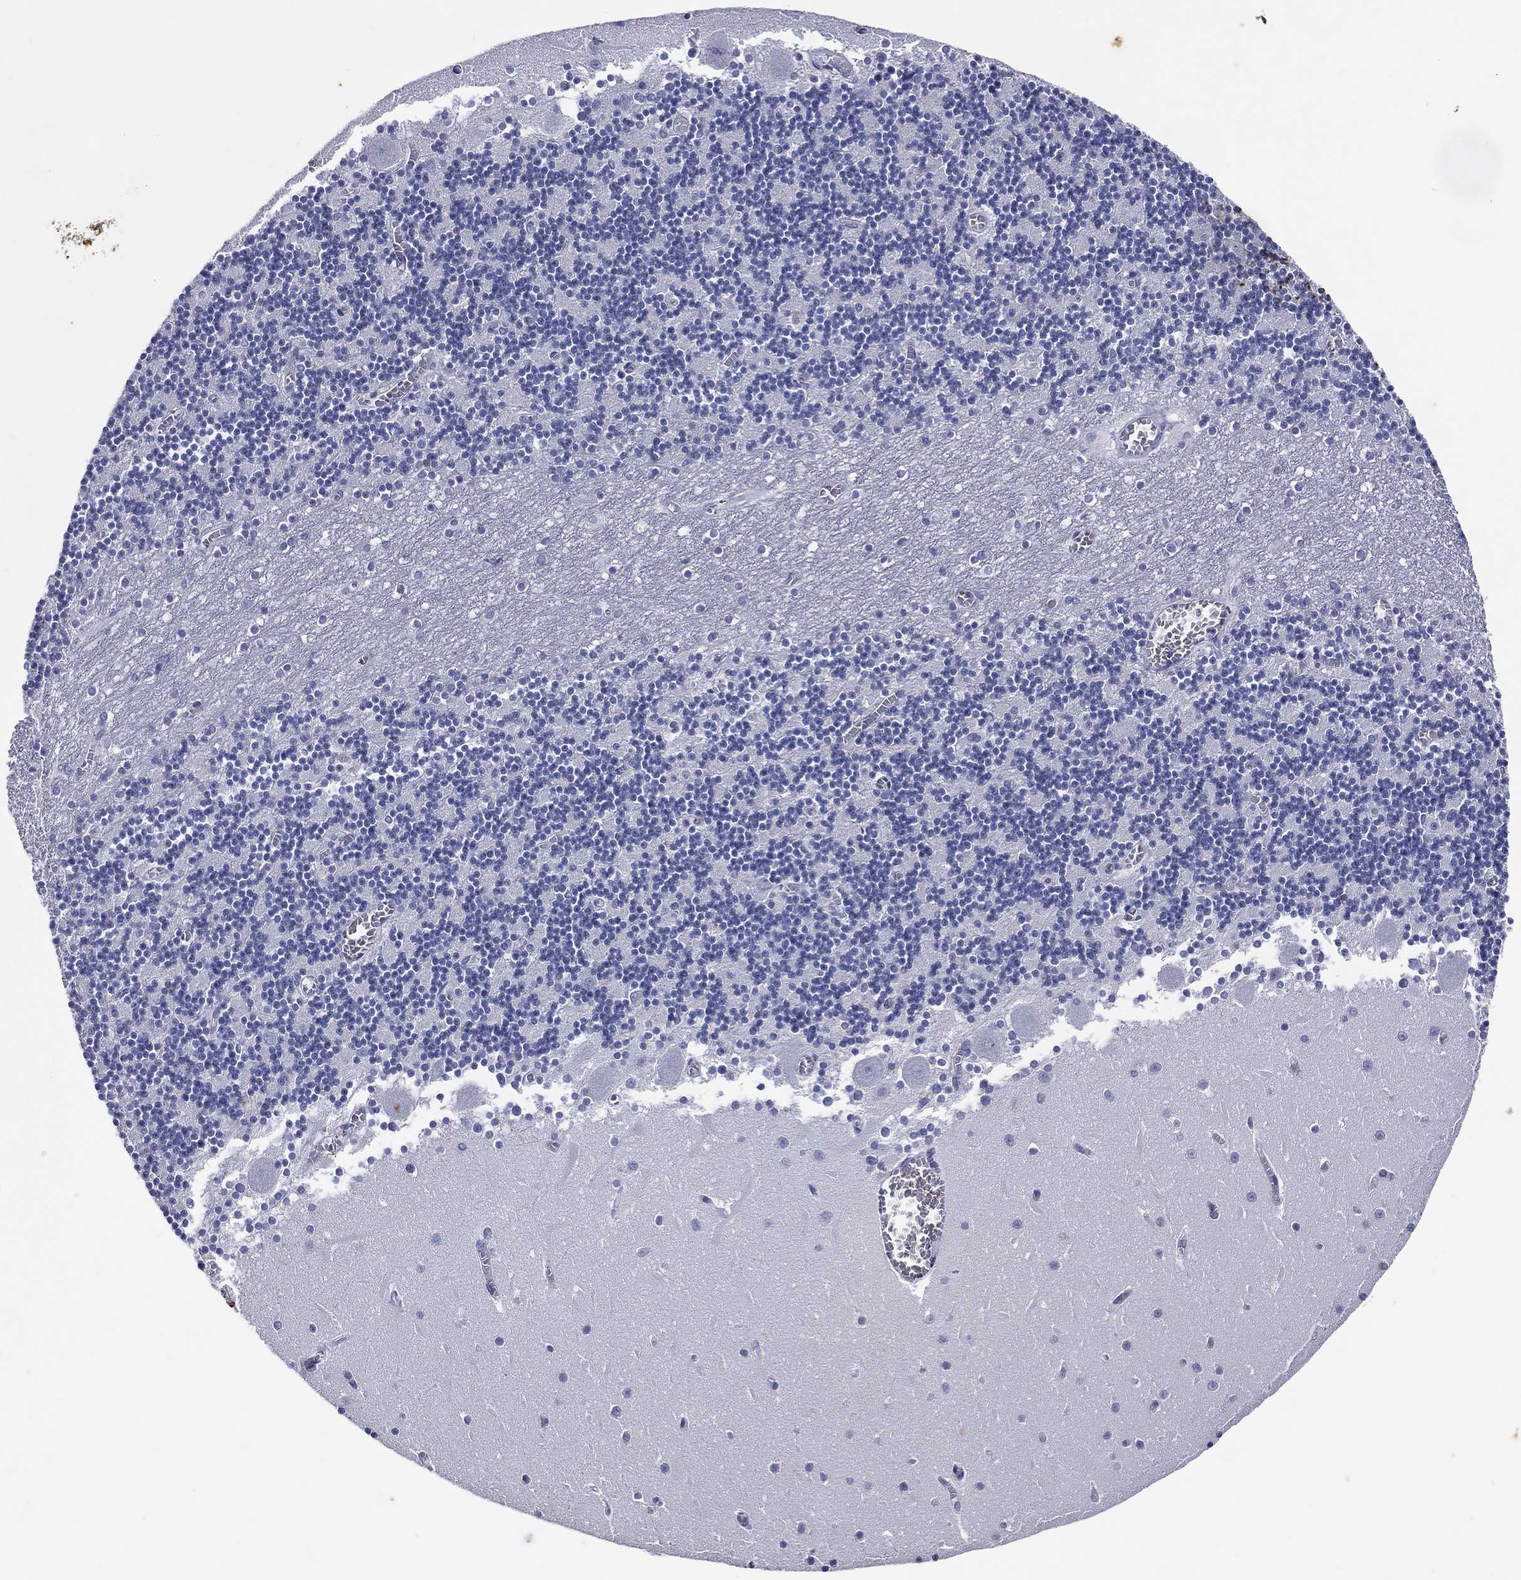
{"staining": {"intensity": "negative", "quantity": "none", "location": "none"}, "tissue": "cerebellum", "cell_type": "Cells in granular layer", "image_type": "normal", "snomed": [{"axis": "morphology", "description": "Normal tissue, NOS"}, {"axis": "topography", "description": "Cerebellum"}], "caption": "IHC of unremarkable human cerebellum shows no expression in cells in granular layer.", "gene": "KRT7", "patient": {"sex": "female", "age": 28}}